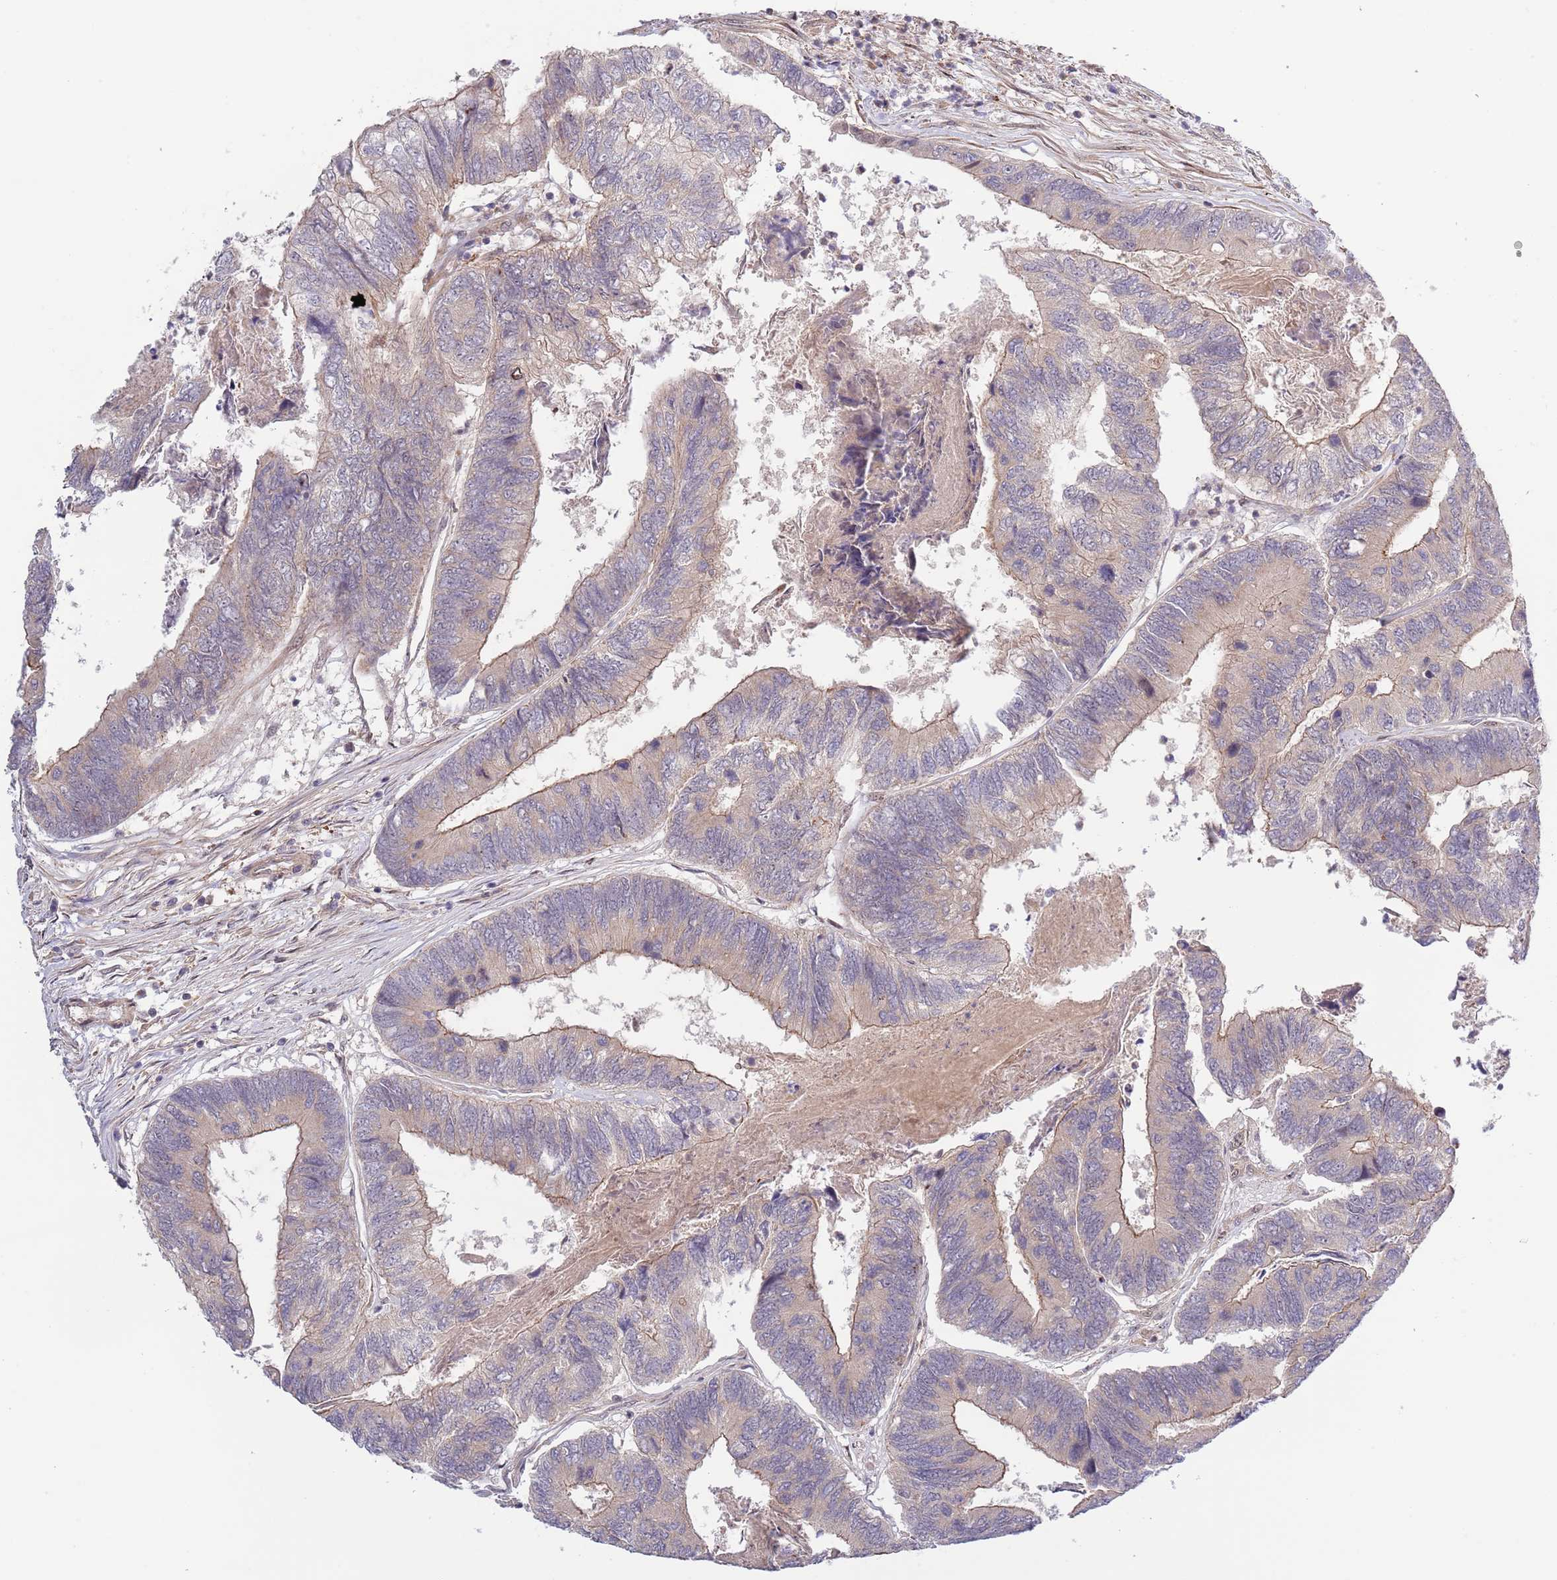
{"staining": {"intensity": "moderate", "quantity": "25%-75%", "location": "cytoplasmic/membranous"}, "tissue": "colorectal cancer", "cell_type": "Tumor cells", "image_type": "cancer", "snomed": [{"axis": "morphology", "description": "Adenocarcinoma, NOS"}, {"axis": "topography", "description": "Colon"}], "caption": "Moderate cytoplasmic/membranous staining is seen in approximately 25%-75% of tumor cells in colorectal adenocarcinoma.", "gene": "PRR16", "patient": {"sex": "female", "age": 67}}